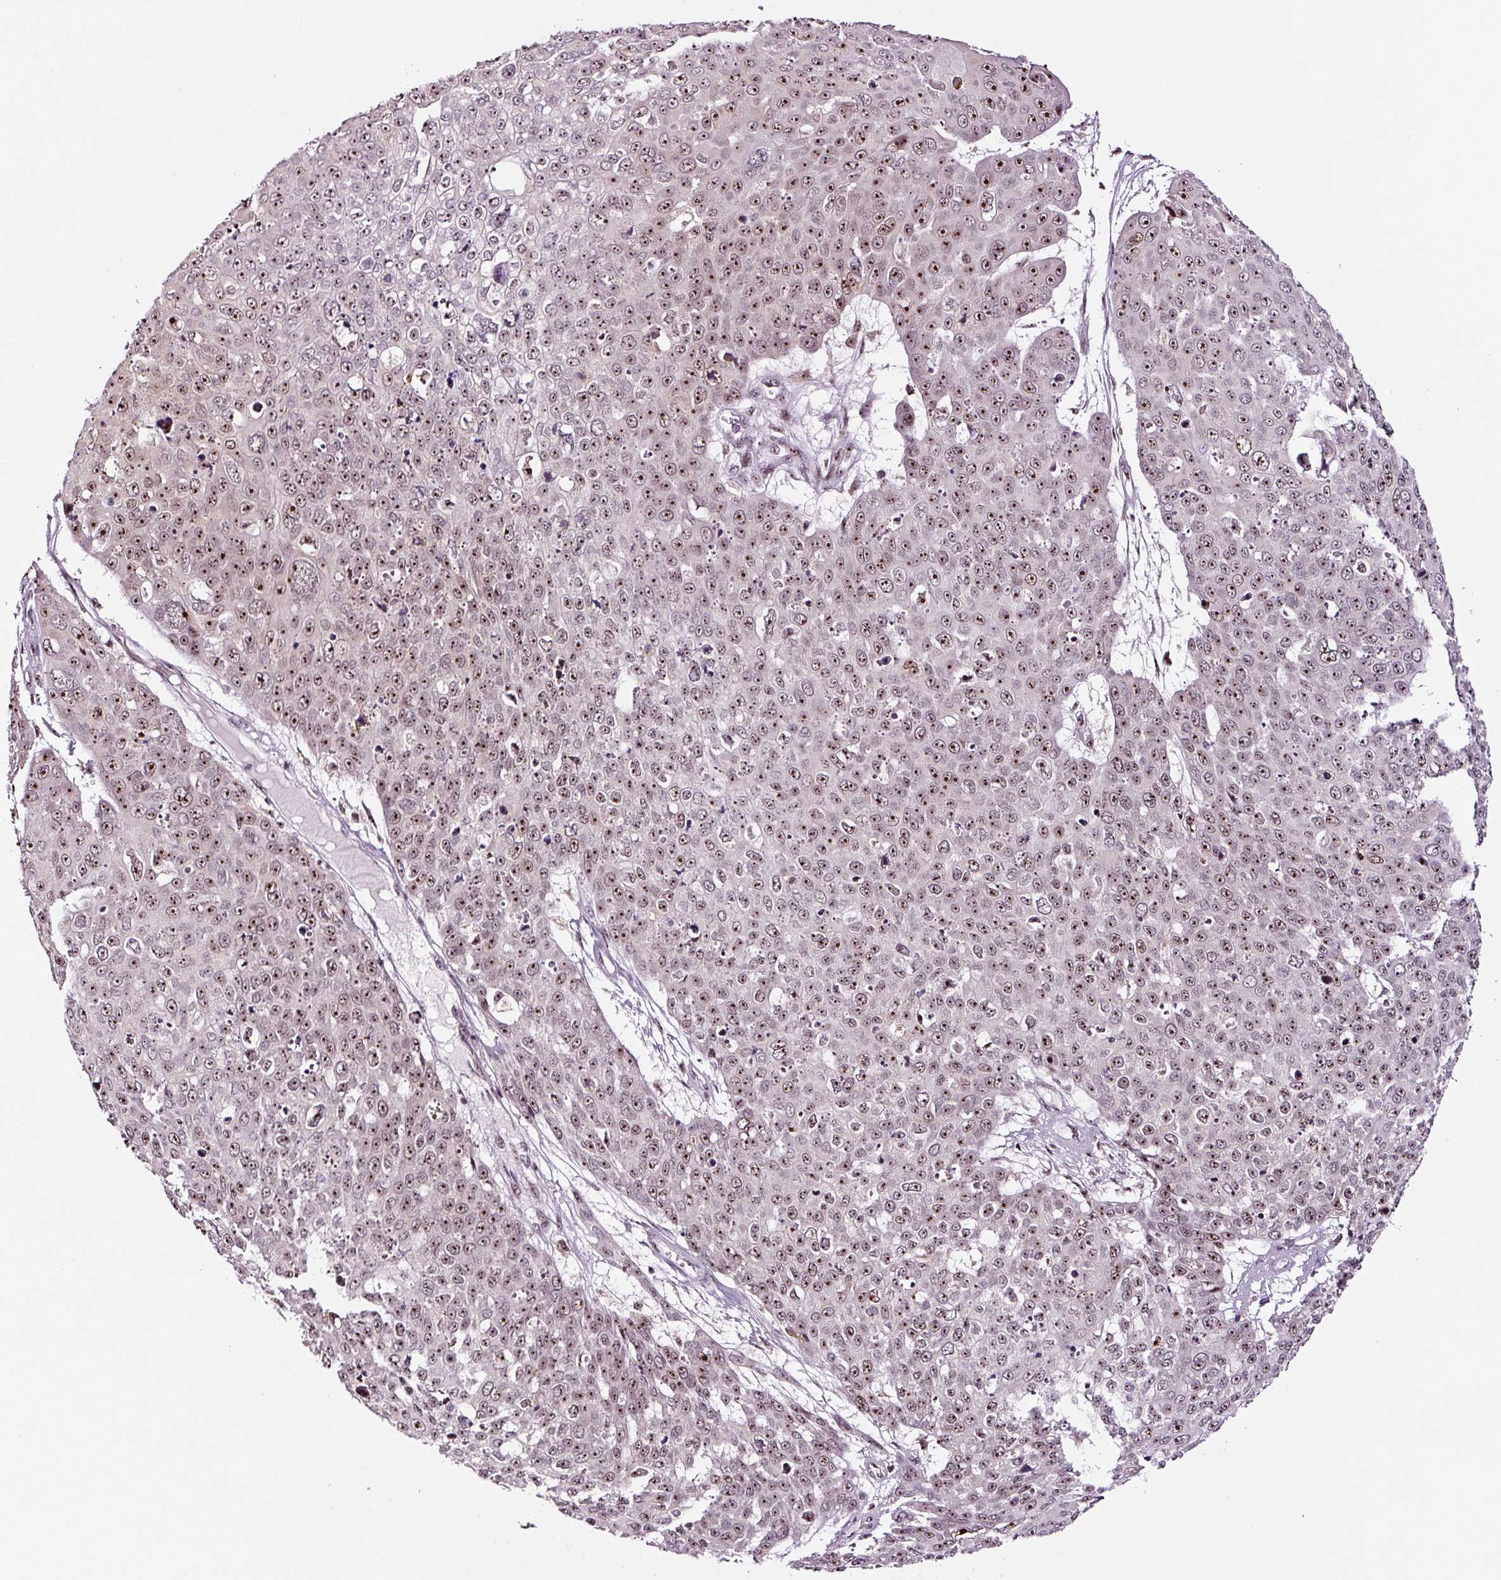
{"staining": {"intensity": "moderate", "quantity": ">75%", "location": "nuclear"}, "tissue": "skin cancer", "cell_type": "Tumor cells", "image_type": "cancer", "snomed": [{"axis": "morphology", "description": "Squamous cell carcinoma, NOS"}, {"axis": "topography", "description": "Skin"}], "caption": "Immunohistochemistry staining of skin cancer (squamous cell carcinoma), which shows medium levels of moderate nuclear positivity in about >75% of tumor cells indicating moderate nuclear protein expression. The staining was performed using DAB (brown) for protein detection and nuclei were counterstained in hematoxylin (blue).", "gene": "GNL3", "patient": {"sex": "male", "age": 71}}